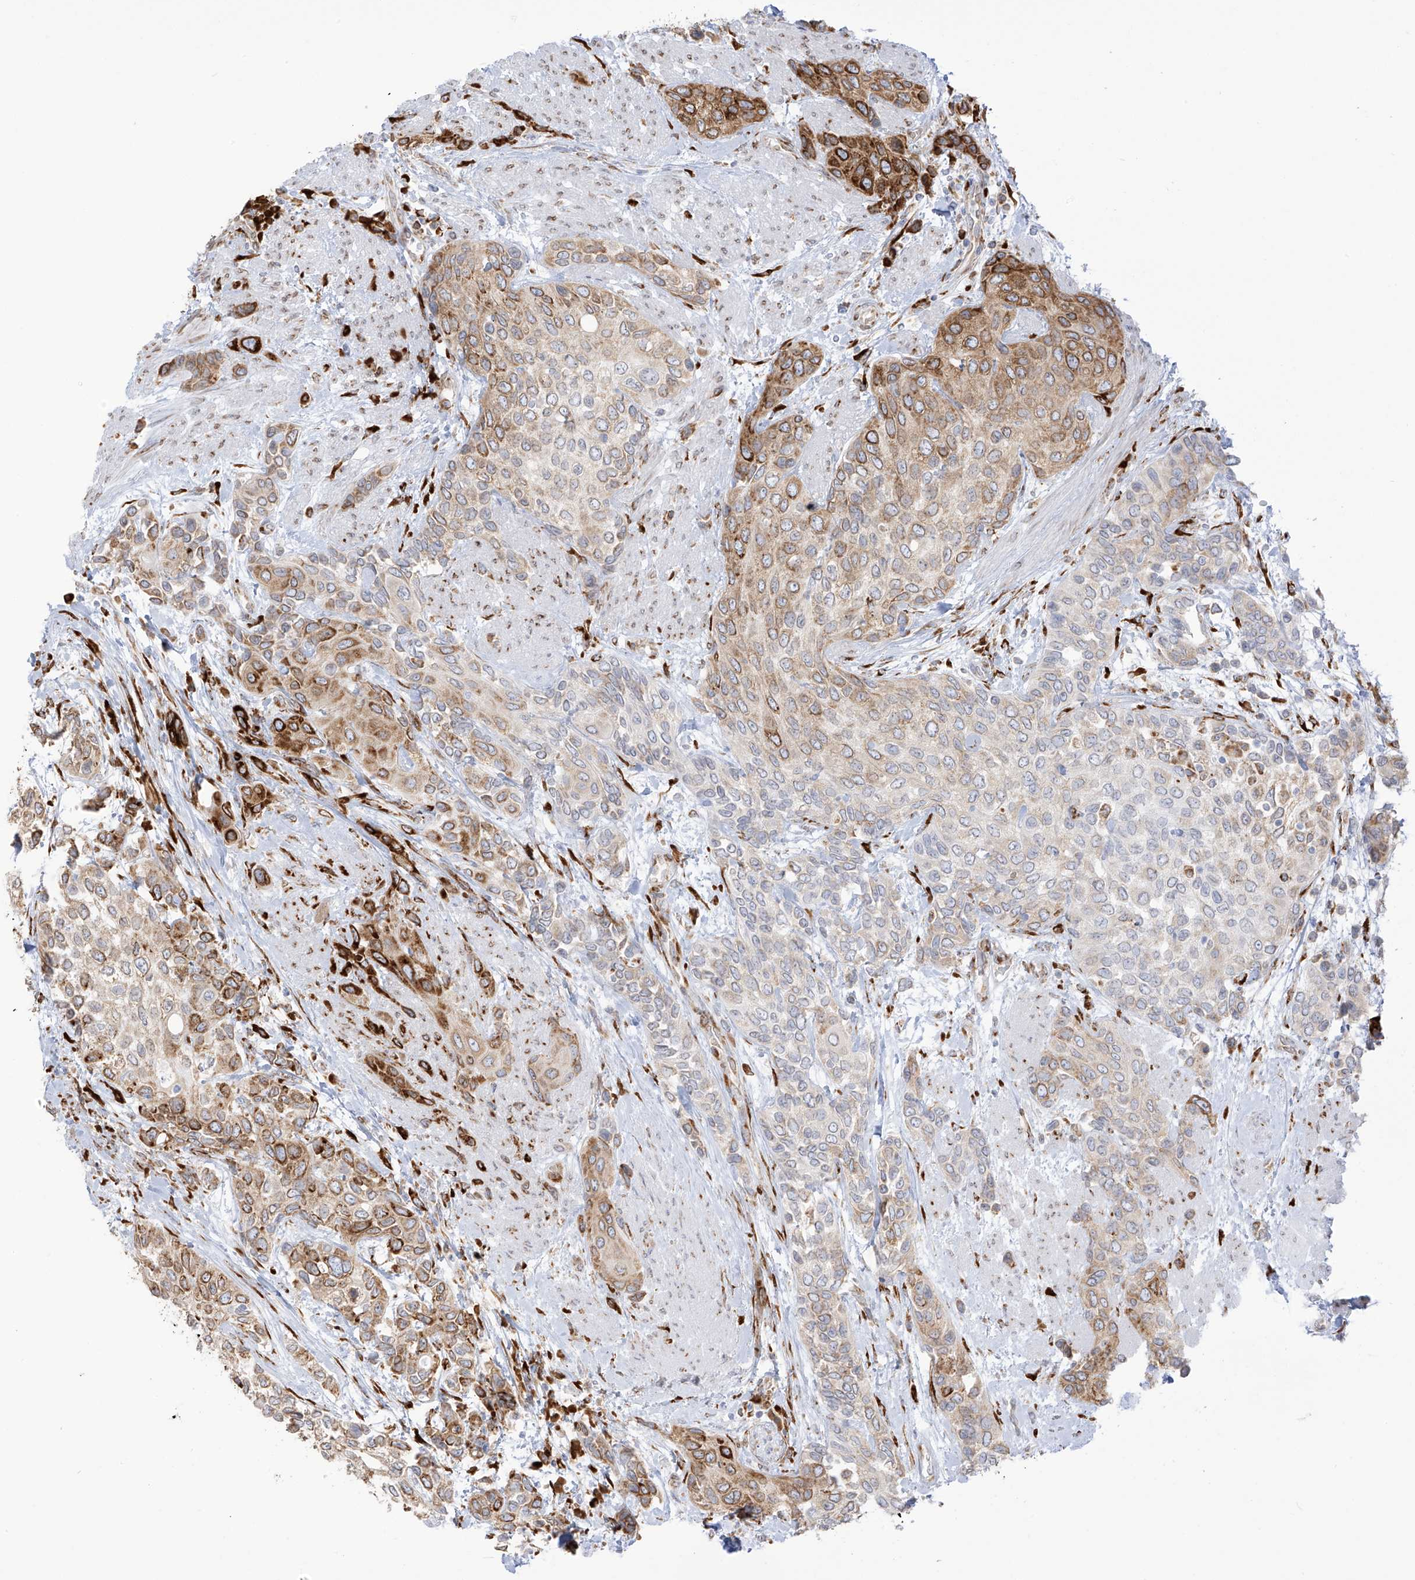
{"staining": {"intensity": "moderate", "quantity": "25%-75%", "location": "cytoplasmic/membranous"}, "tissue": "urothelial cancer", "cell_type": "Tumor cells", "image_type": "cancer", "snomed": [{"axis": "morphology", "description": "Normal tissue, NOS"}, {"axis": "morphology", "description": "Urothelial carcinoma, High grade"}, {"axis": "topography", "description": "Vascular tissue"}, {"axis": "topography", "description": "Urinary bladder"}], "caption": "Brown immunohistochemical staining in high-grade urothelial carcinoma exhibits moderate cytoplasmic/membranous staining in about 25%-75% of tumor cells. The protein of interest is stained brown, and the nuclei are stained in blue (DAB (3,3'-diaminobenzidine) IHC with brightfield microscopy, high magnification).", "gene": "LRRC59", "patient": {"sex": "female", "age": 56}}